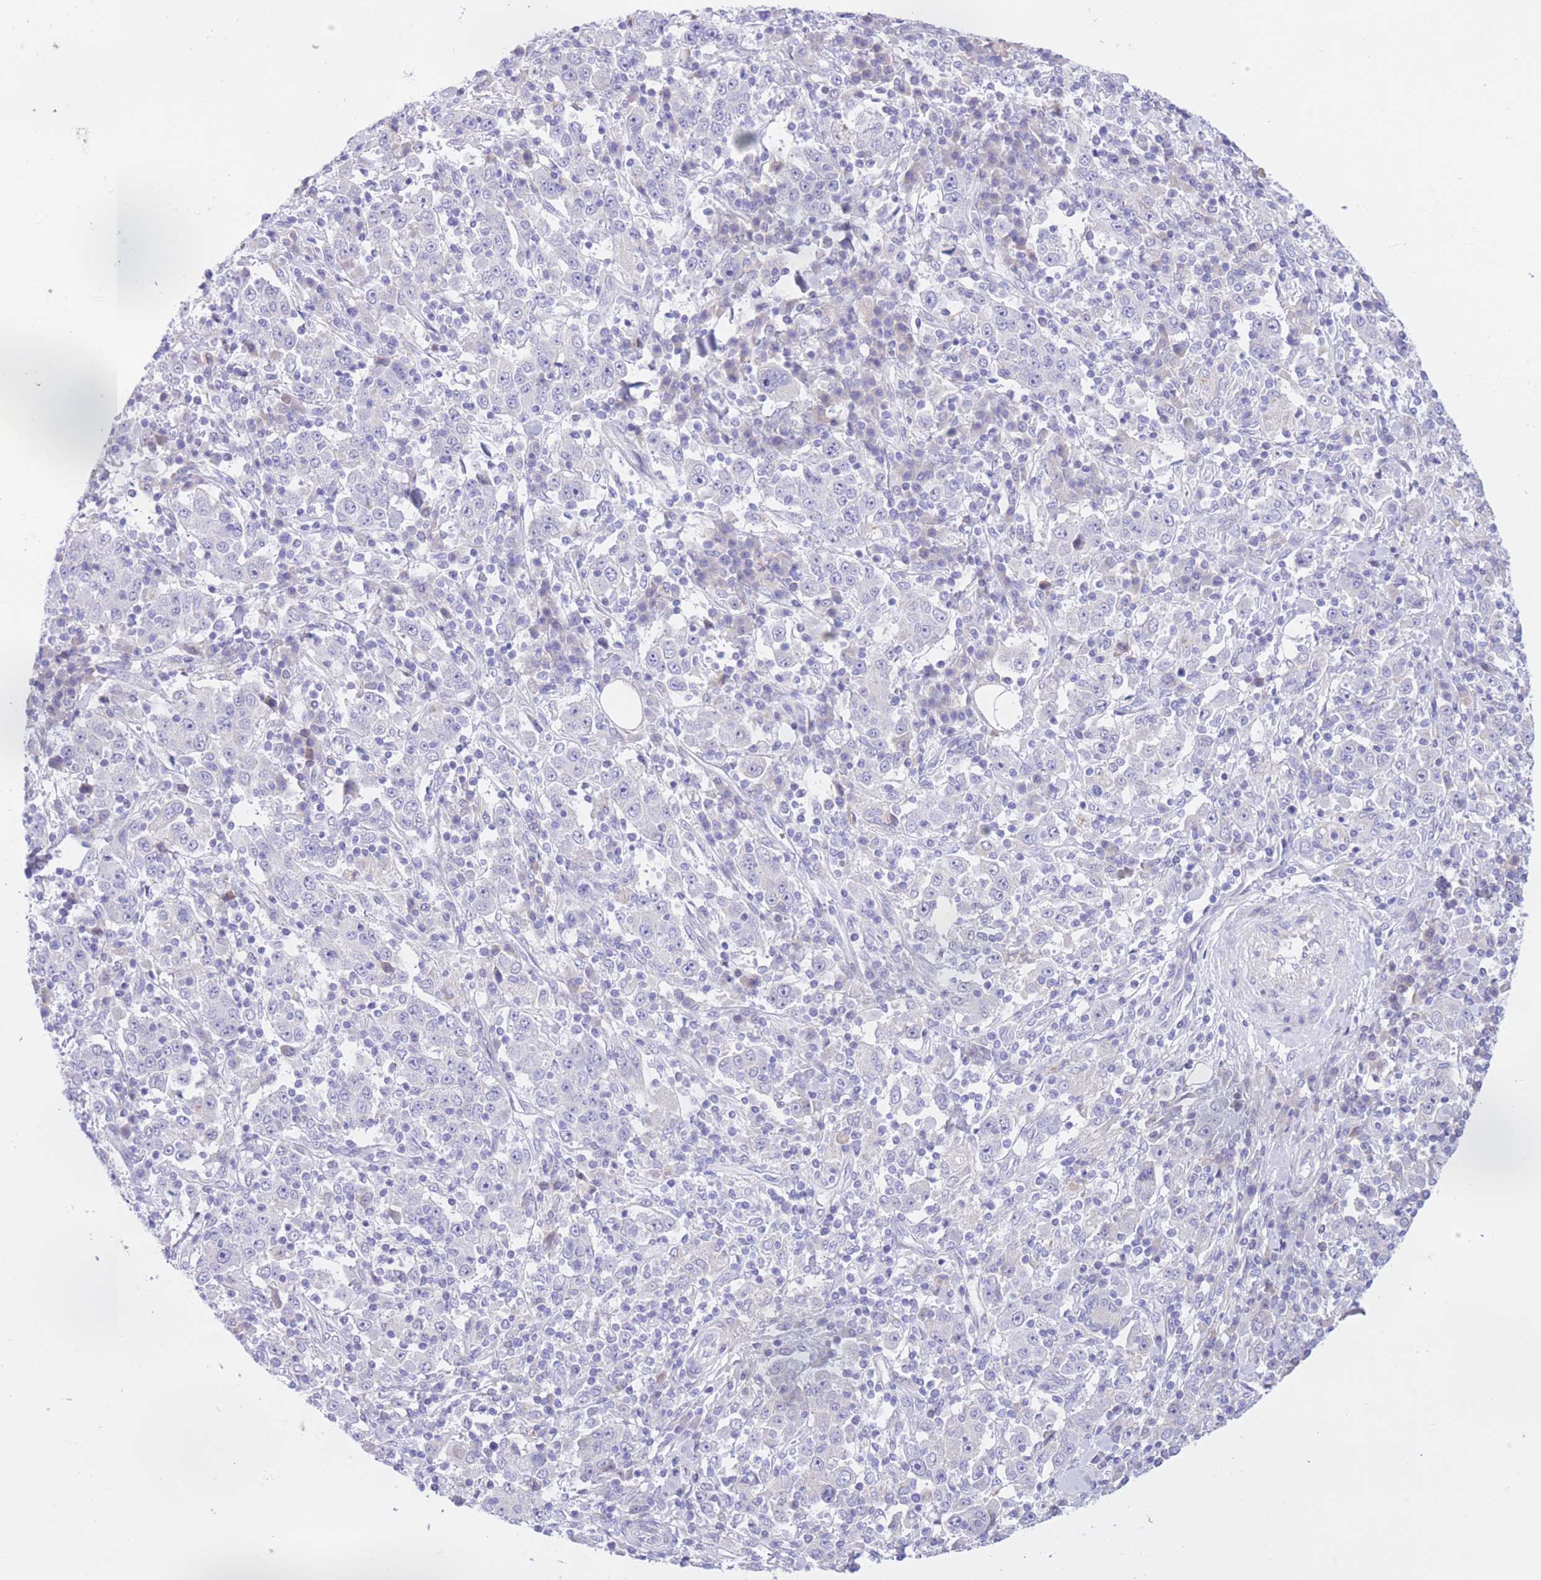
{"staining": {"intensity": "negative", "quantity": "none", "location": "none"}, "tissue": "stomach cancer", "cell_type": "Tumor cells", "image_type": "cancer", "snomed": [{"axis": "morphology", "description": "Normal tissue, NOS"}, {"axis": "morphology", "description": "Adenocarcinoma, NOS"}, {"axis": "topography", "description": "Stomach, upper"}, {"axis": "topography", "description": "Stomach"}], "caption": "The immunohistochemistry micrograph has no significant expression in tumor cells of stomach adenocarcinoma tissue. (DAB immunohistochemistry (IHC), high magnification).", "gene": "RPL39L", "patient": {"sex": "male", "age": 59}}